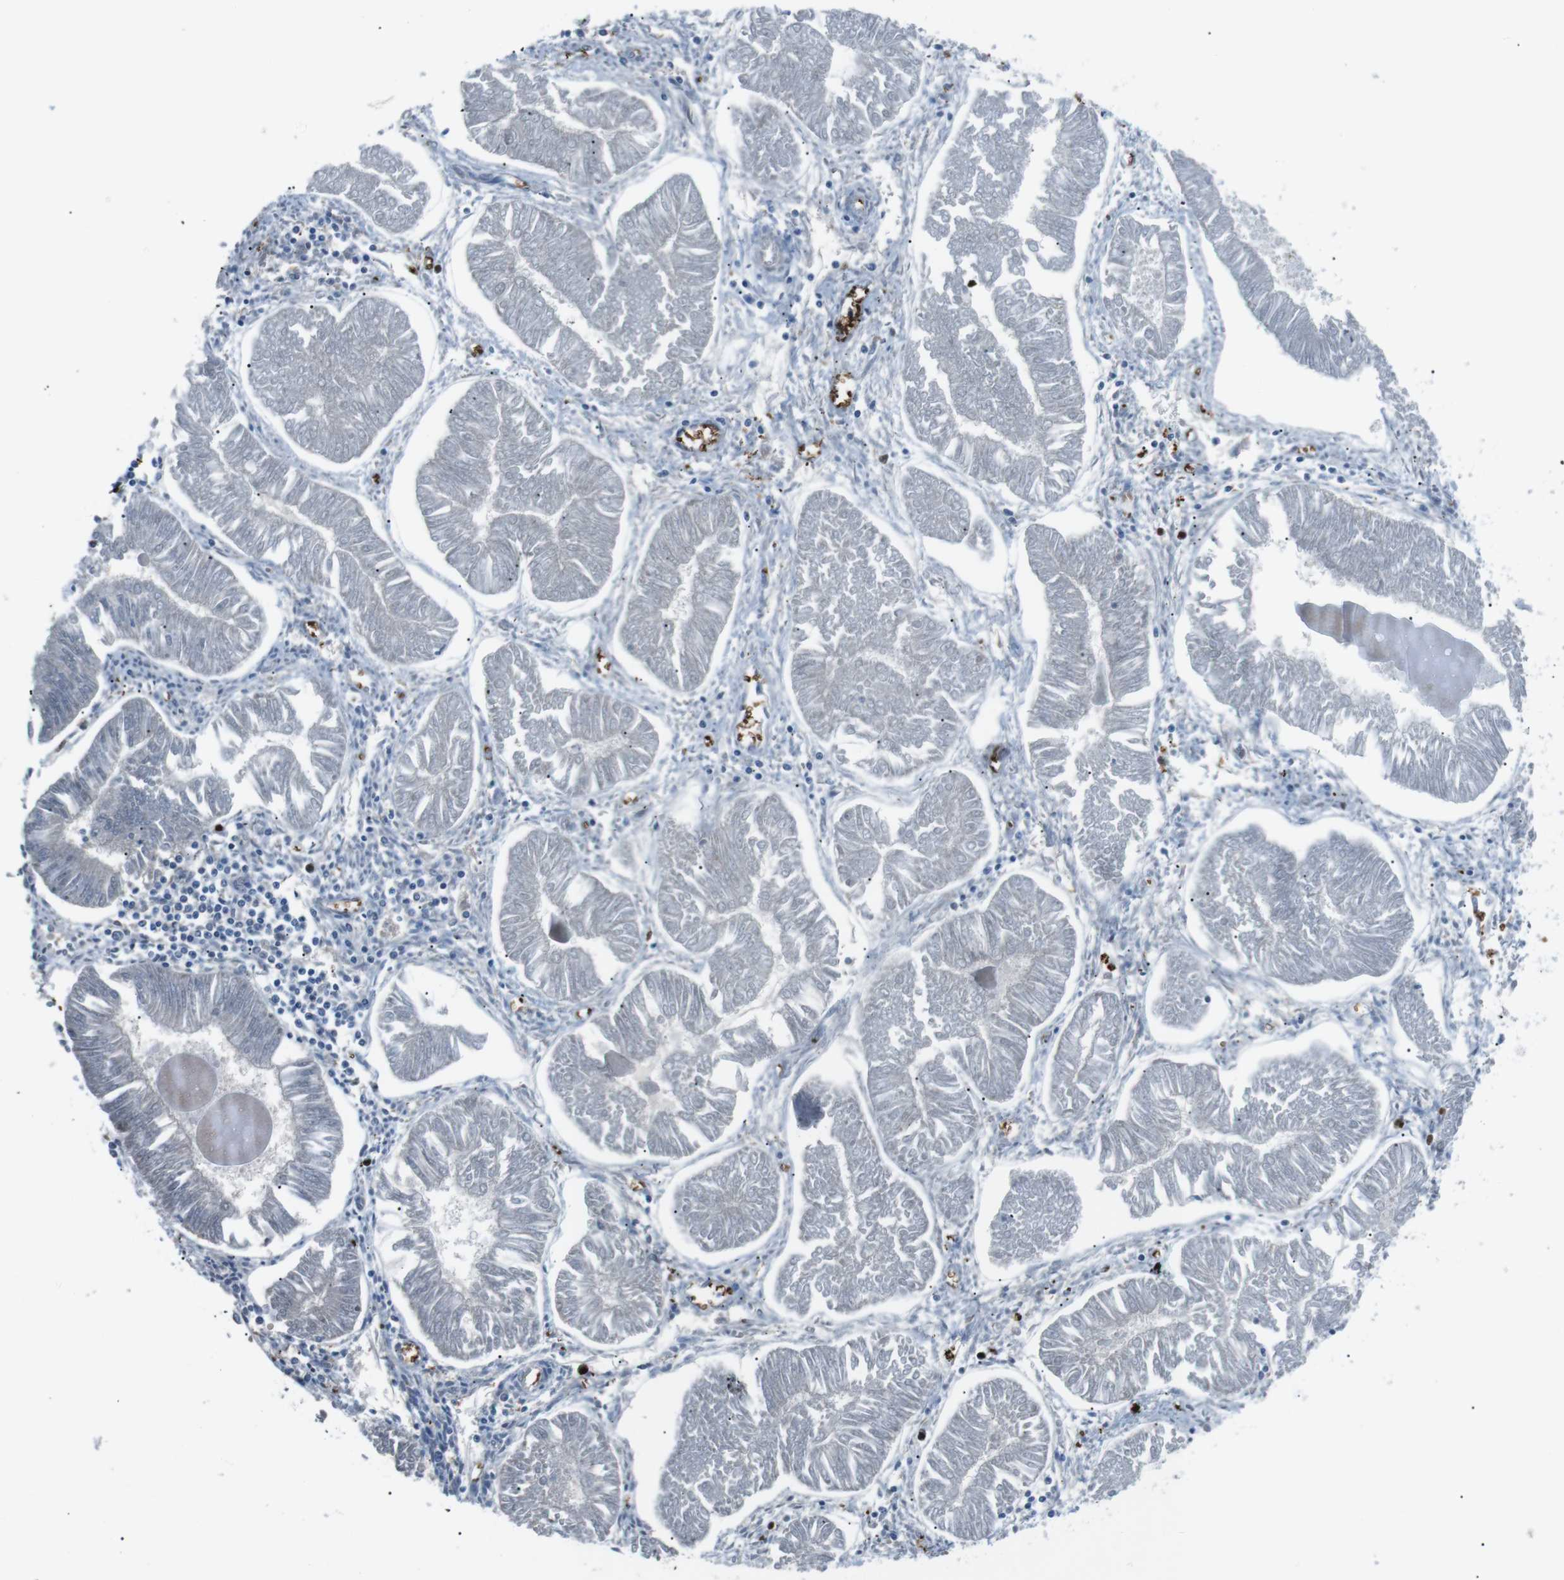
{"staining": {"intensity": "negative", "quantity": "none", "location": "none"}, "tissue": "endometrial cancer", "cell_type": "Tumor cells", "image_type": "cancer", "snomed": [{"axis": "morphology", "description": "Adenocarcinoma, NOS"}, {"axis": "topography", "description": "Endometrium"}], "caption": "A high-resolution histopathology image shows IHC staining of endometrial cancer (adenocarcinoma), which reveals no significant expression in tumor cells.", "gene": "SPTA1", "patient": {"sex": "female", "age": 53}}